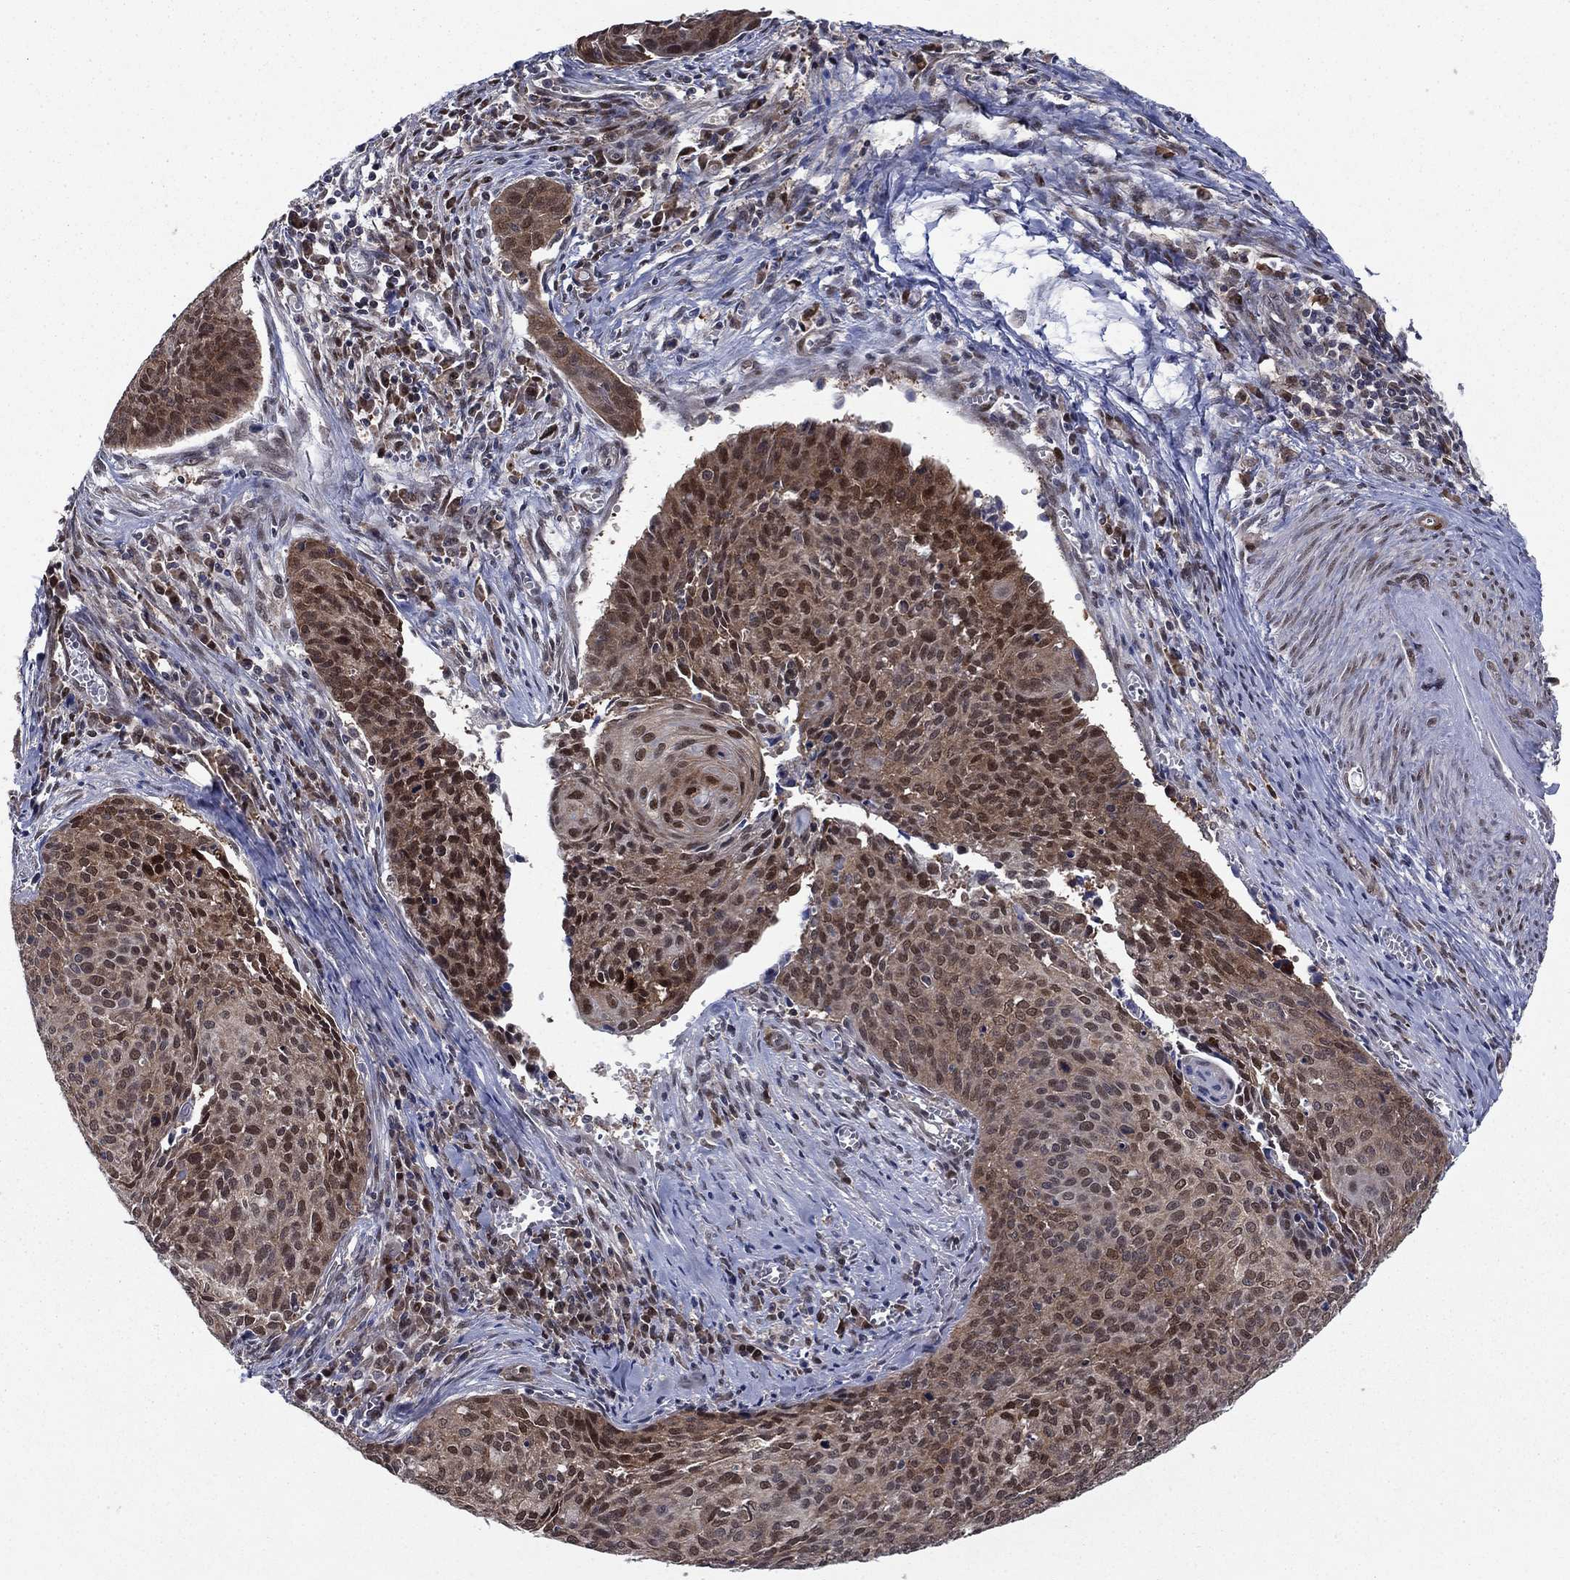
{"staining": {"intensity": "strong", "quantity": "25%-75%", "location": "cytoplasmic/membranous,nuclear"}, "tissue": "cervical cancer", "cell_type": "Tumor cells", "image_type": "cancer", "snomed": [{"axis": "morphology", "description": "Squamous cell carcinoma, NOS"}, {"axis": "topography", "description": "Cervix"}], "caption": "Immunohistochemistry (IHC) micrograph of cervical squamous cell carcinoma stained for a protein (brown), which shows high levels of strong cytoplasmic/membranous and nuclear staining in approximately 25%-75% of tumor cells.", "gene": "FKBP4", "patient": {"sex": "female", "age": 29}}